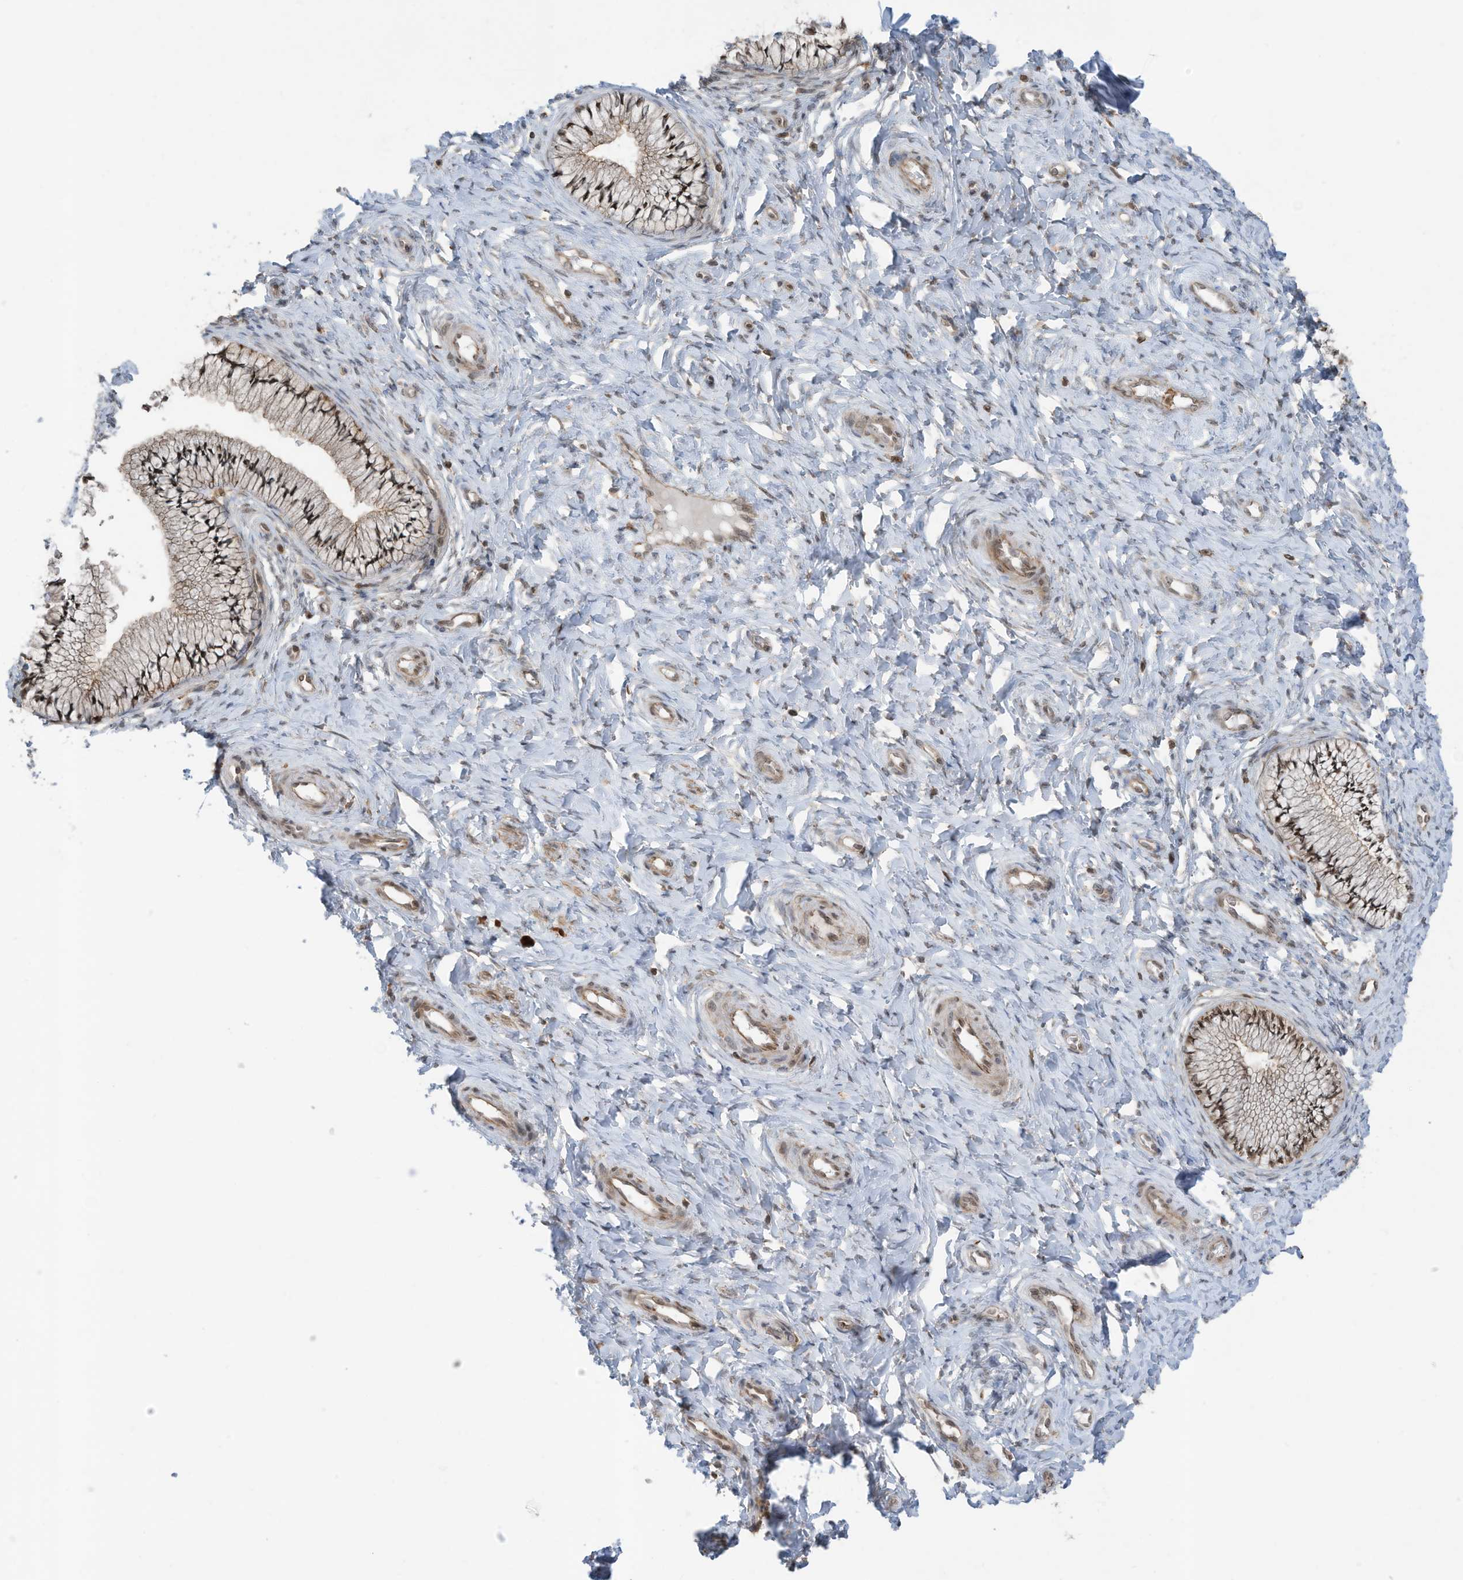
{"staining": {"intensity": "strong", "quantity": ">75%", "location": "nuclear"}, "tissue": "cervix", "cell_type": "Glandular cells", "image_type": "normal", "snomed": [{"axis": "morphology", "description": "Normal tissue, NOS"}, {"axis": "topography", "description": "Cervix"}], "caption": "IHC staining of unremarkable cervix, which demonstrates high levels of strong nuclear staining in approximately >75% of glandular cells indicating strong nuclear protein expression. The staining was performed using DAB (brown) for protein detection and nuclei were counterstained in hematoxylin (blue).", "gene": "REPIN1", "patient": {"sex": "female", "age": 36}}